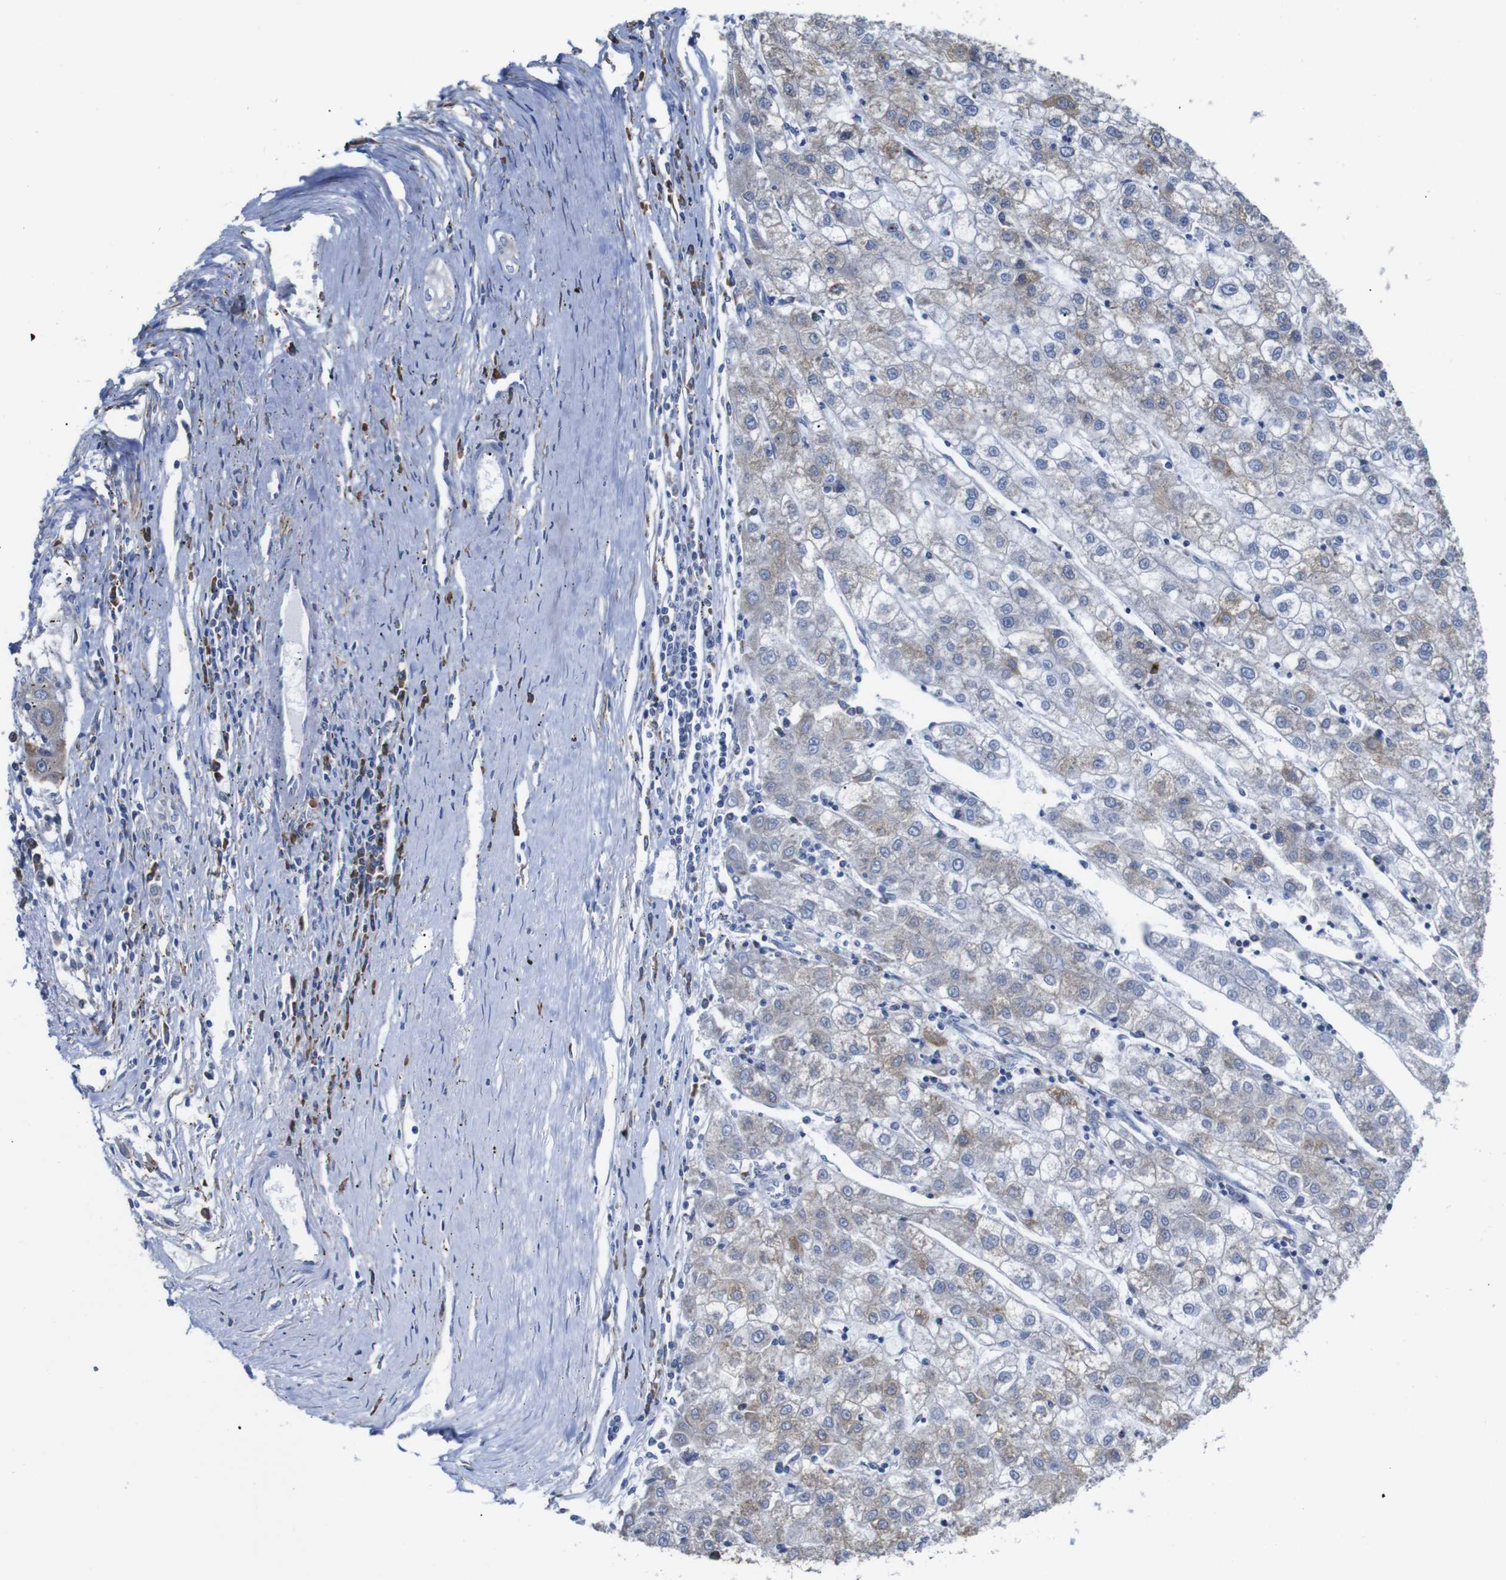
{"staining": {"intensity": "weak", "quantity": "25%-75%", "location": "cytoplasmic/membranous"}, "tissue": "liver cancer", "cell_type": "Tumor cells", "image_type": "cancer", "snomed": [{"axis": "morphology", "description": "Carcinoma, Hepatocellular, NOS"}, {"axis": "topography", "description": "Liver"}], "caption": "DAB immunohistochemical staining of human hepatocellular carcinoma (liver) displays weak cytoplasmic/membranous protein expression in approximately 25%-75% of tumor cells.", "gene": "PPIB", "patient": {"sex": "male", "age": 72}}